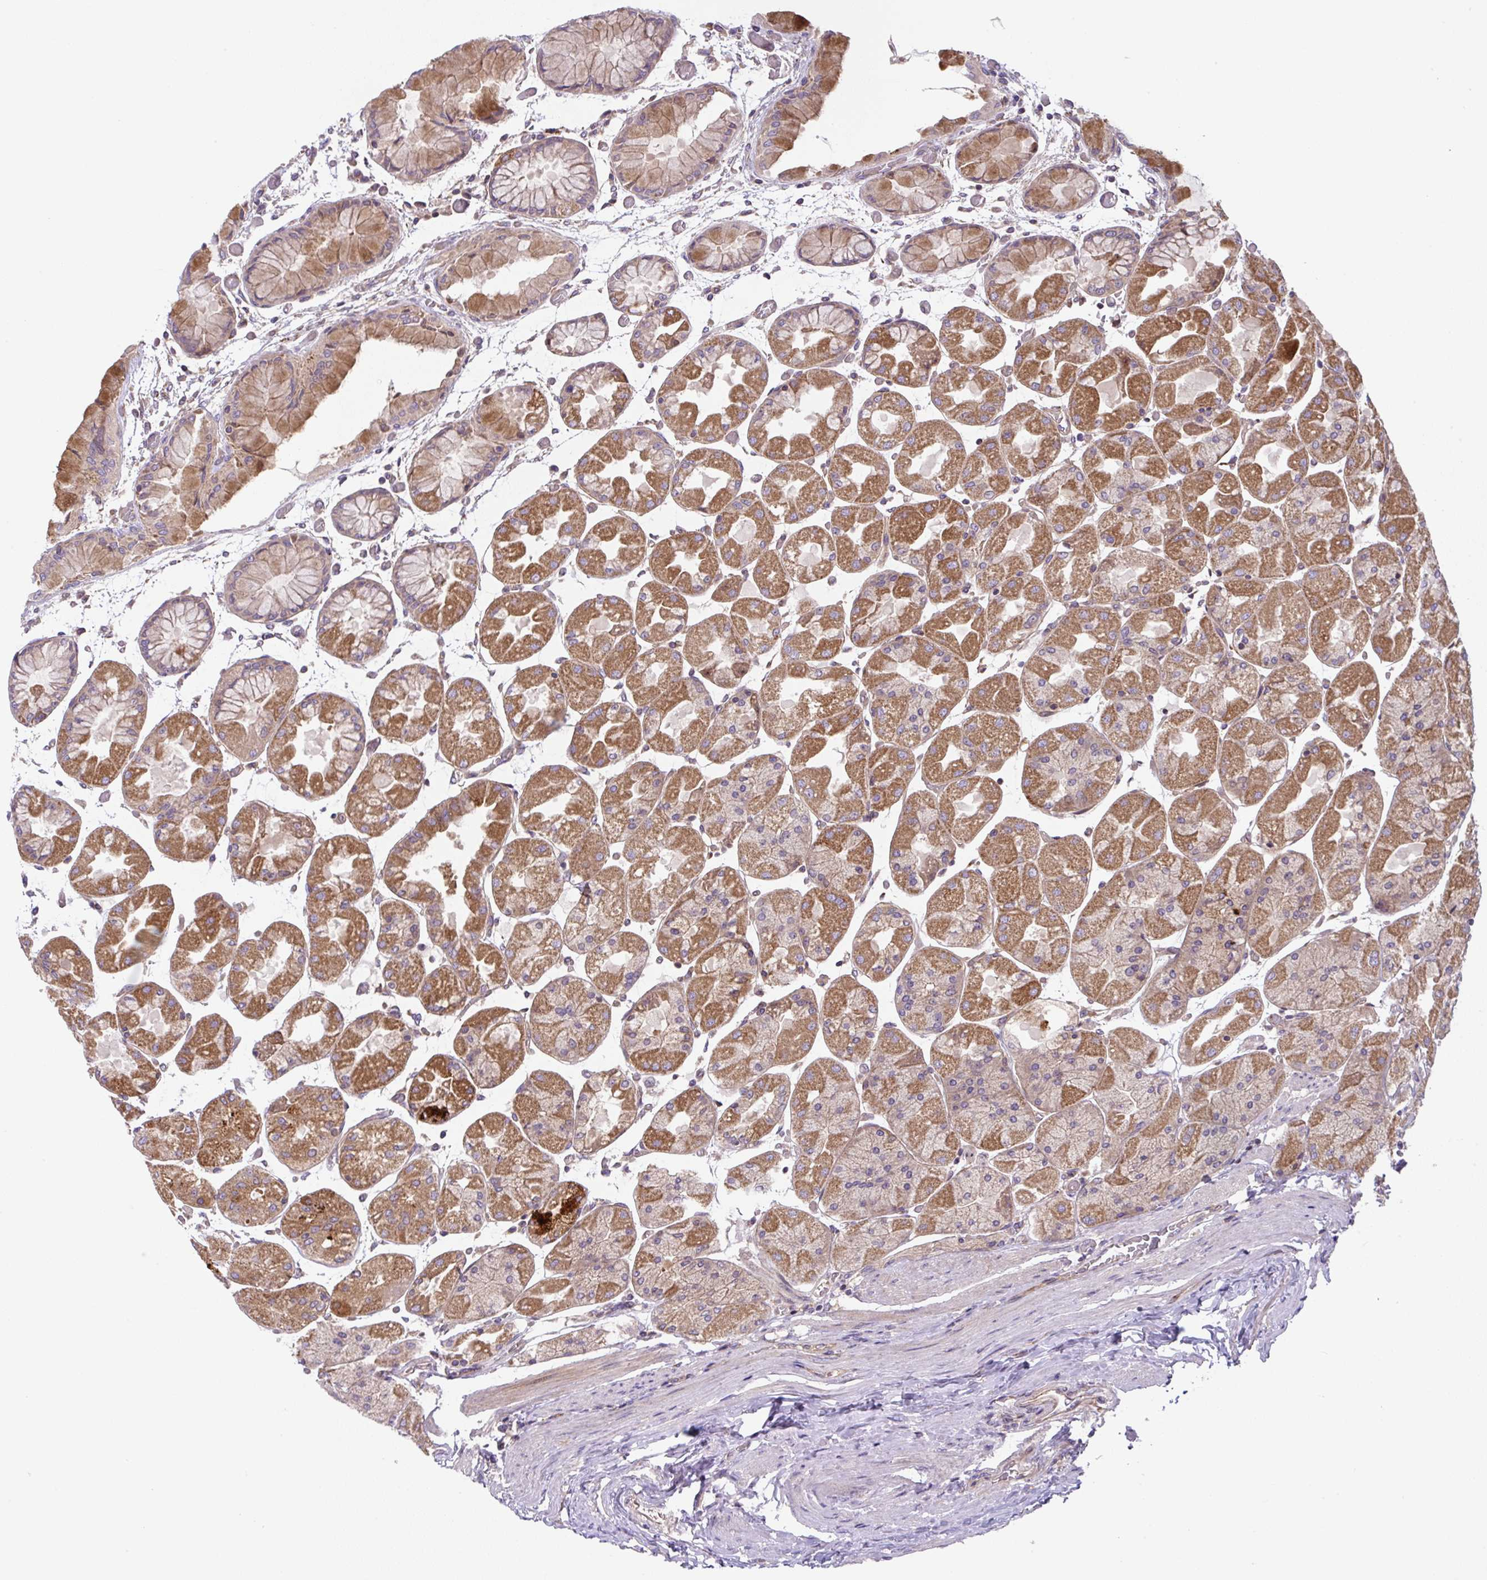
{"staining": {"intensity": "moderate", "quantity": ">75%", "location": "cytoplasmic/membranous"}, "tissue": "stomach", "cell_type": "Glandular cells", "image_type": "normal", "snomed": [{"axis": "morphology", "description": "Normal tissue, NOS"}, {"axis": "topography", "description": "Stomach"}], "caption": "Stomach stained with a brown dye demonstrates moderate cytoplasmic/membranous positive positivity in approximately >75% of glandular cells.", "gene": "APOBEC3D", "patient": {"sex": "female", "age": 61}}